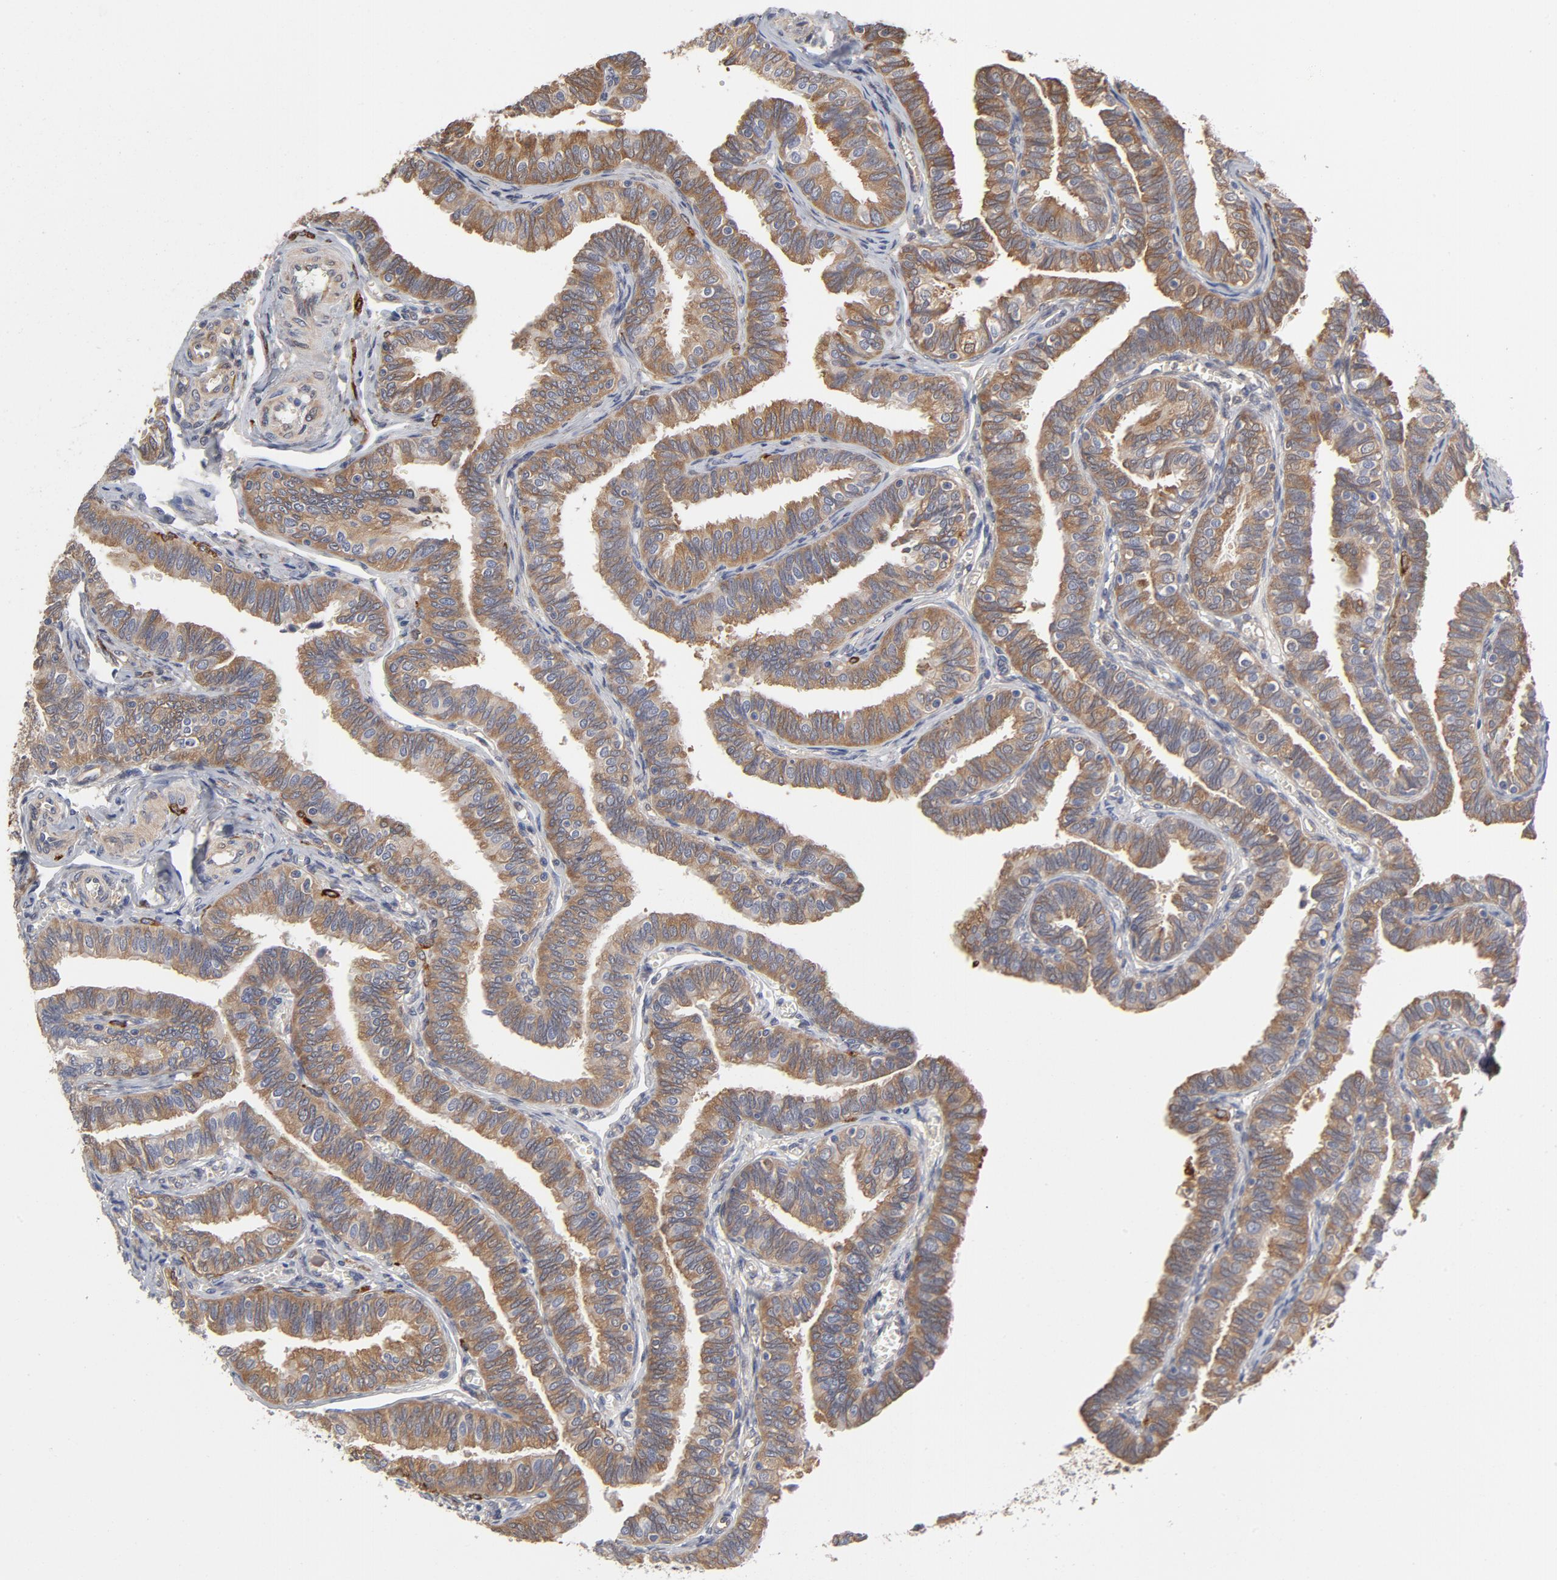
{"staining": {"intensity": "strong", "quantity": "25%-75%", "location": "cytoplasmic/membranous"}, "tissue": "fallopian tube", "cell_type": "Glandular cells", "image_type": "normal", "snomed": [{"axis": "morphology", "description": "Normal tissue, NOS"}, {"axis": "topography", "description": "Fallopian tube"}], "caption": "The micrograph demonstrates a brown stain indicating the presence of a protein in the cytoplasmic/membranous of glandular cells in fallopian tube. The protein of interest is shown in brown color, while the nuclei are stained blue.", "gene": "ASMTL", "patient": {"sex": "female", "age": 46}}